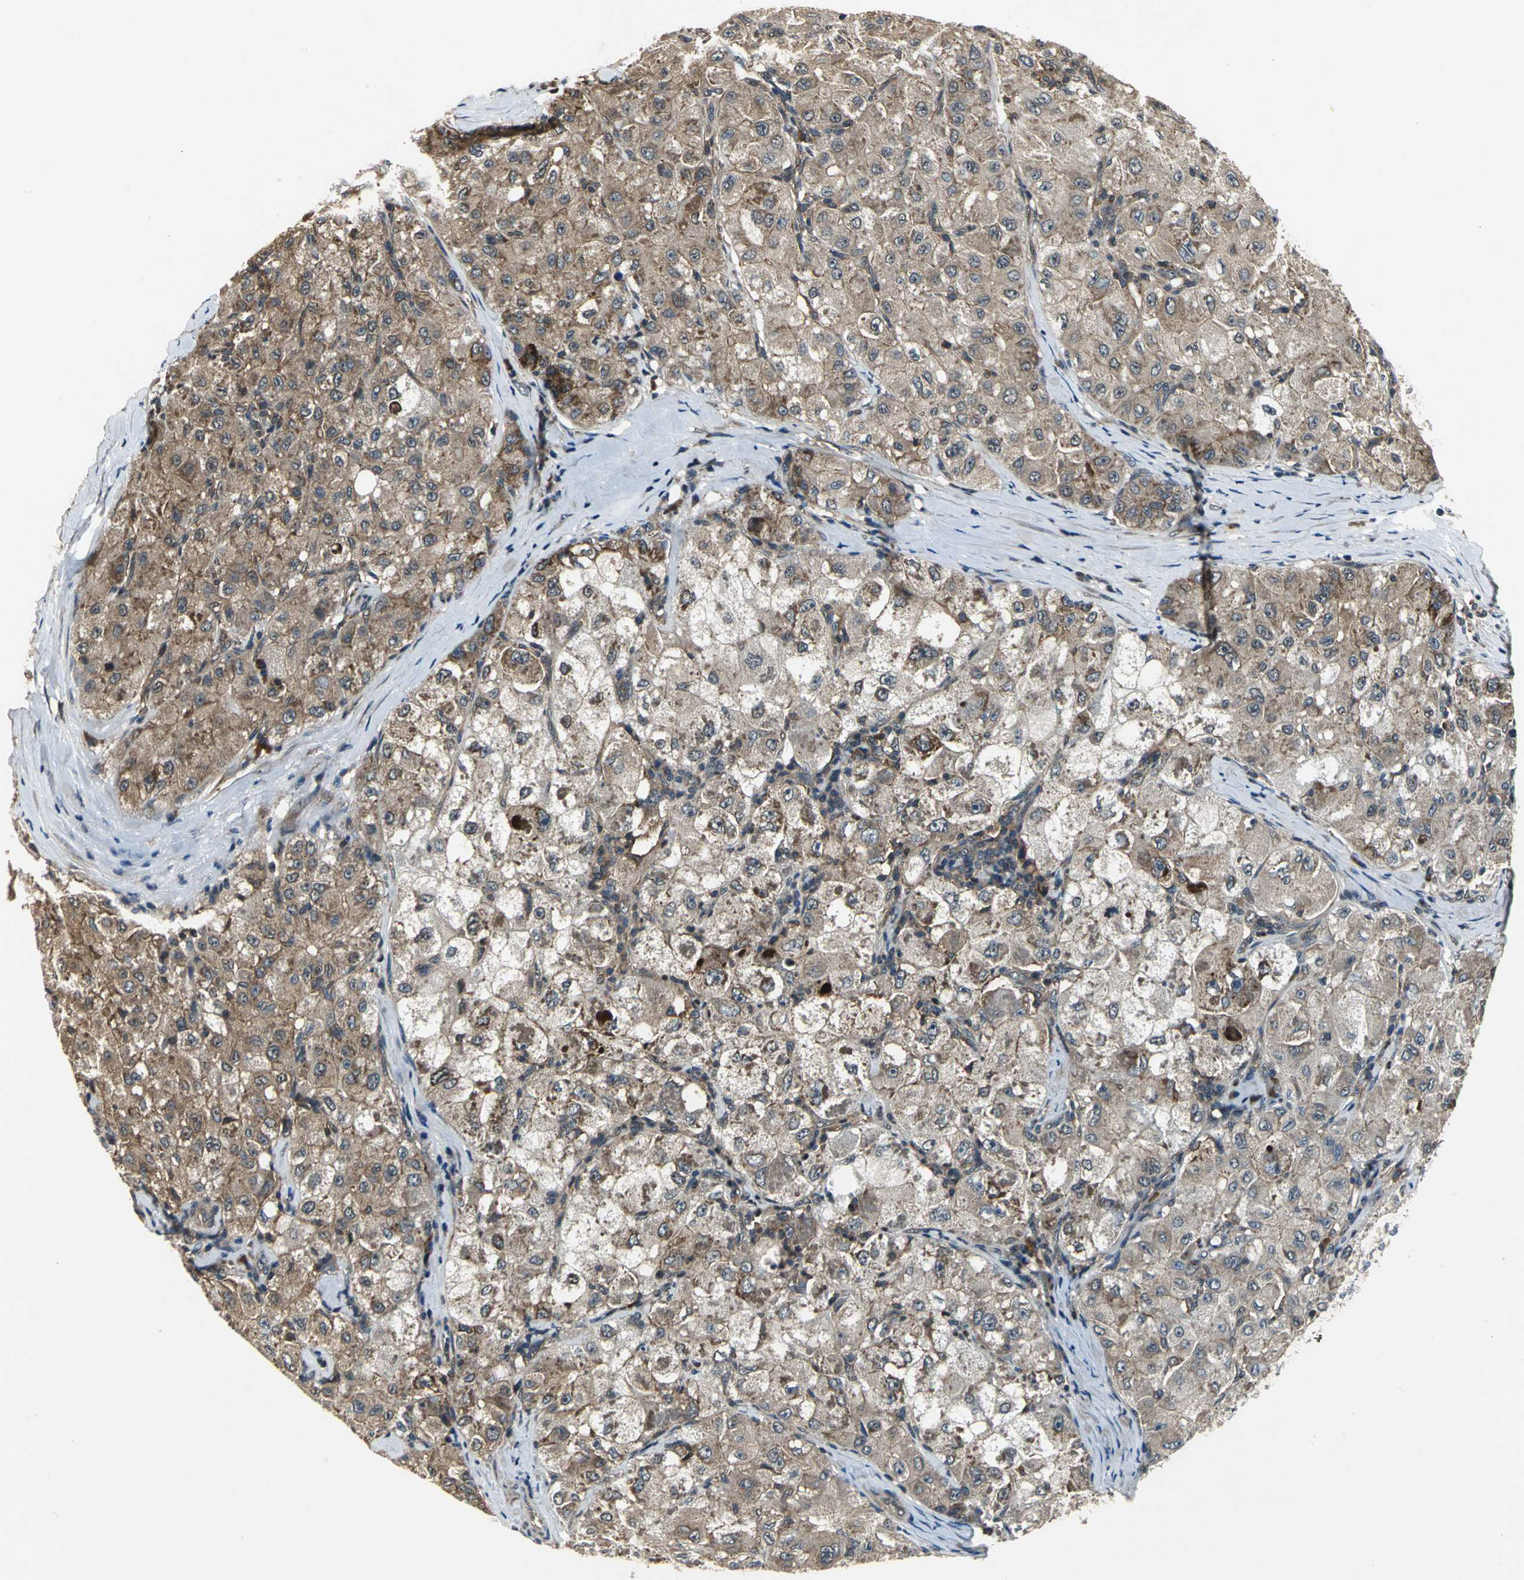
{"staining": {"intensity": "moderate", "quantity": ">75%", "location": "cytoplasmic/membranous"}, "tissue": "liver cancer", "cell_type": "Tumor cells", "image_type": "cancer", "snomed": [{"axis": "morphology", "description": "Carcinoma, Hepatocellular, NOS"}, {"axis": "topography", "description": "Liver"}], "caption": "High-power microscopy captured an IHC micrograph of liver cancer (hepatocellular carcinoma), revealing moderate cytoplasmic/membranous staining in about >75% of tumor cells.", "gene": "EIF2B2", "patient": {"sex": "male", "age": 80}}